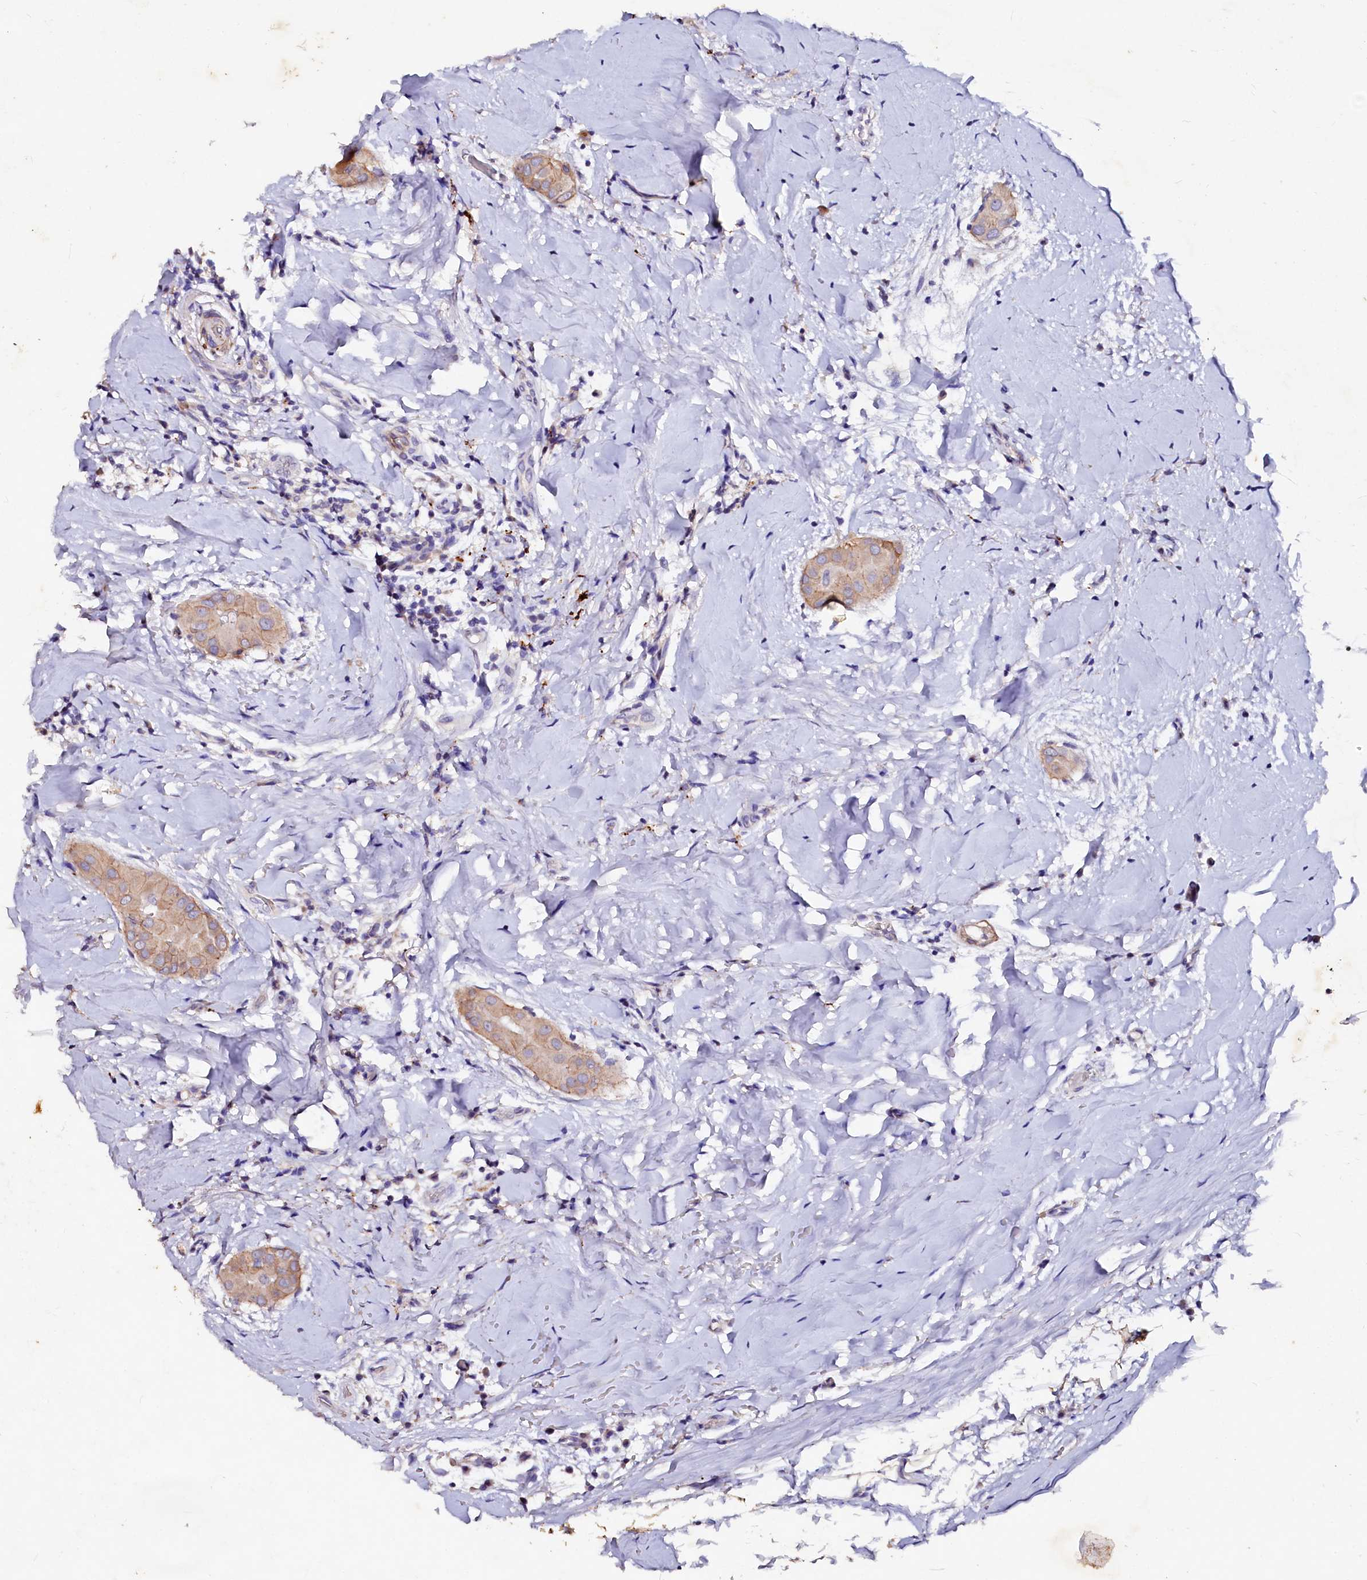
{"staining": {"intensity": "weak", "quantity": ">75%", "location": "cytoplasmic/membranous"}, "tissue": "thyroid cancer", "cell_type": "Tumor cells", "image_type": "cancer", "snomed": [{"axis": "morphology", "description": "Papillary adenocarcinoma, NOS"}, {"axis": "topography", "description": "Thyroid gland"}], "caption": "Immunohistochemical staining of human thyroid cancer (papillary adenocarcinoma) exhibits low levels of weak cytoplasmic/membranous expression in about >75% of tumor cells. (DAB (3,3'-diaminobenzidine) IHC, brown staining for protein, blue staining for nuclei).", "gene": "VPS36", "patient": {"sex": "male", "age": 33}}